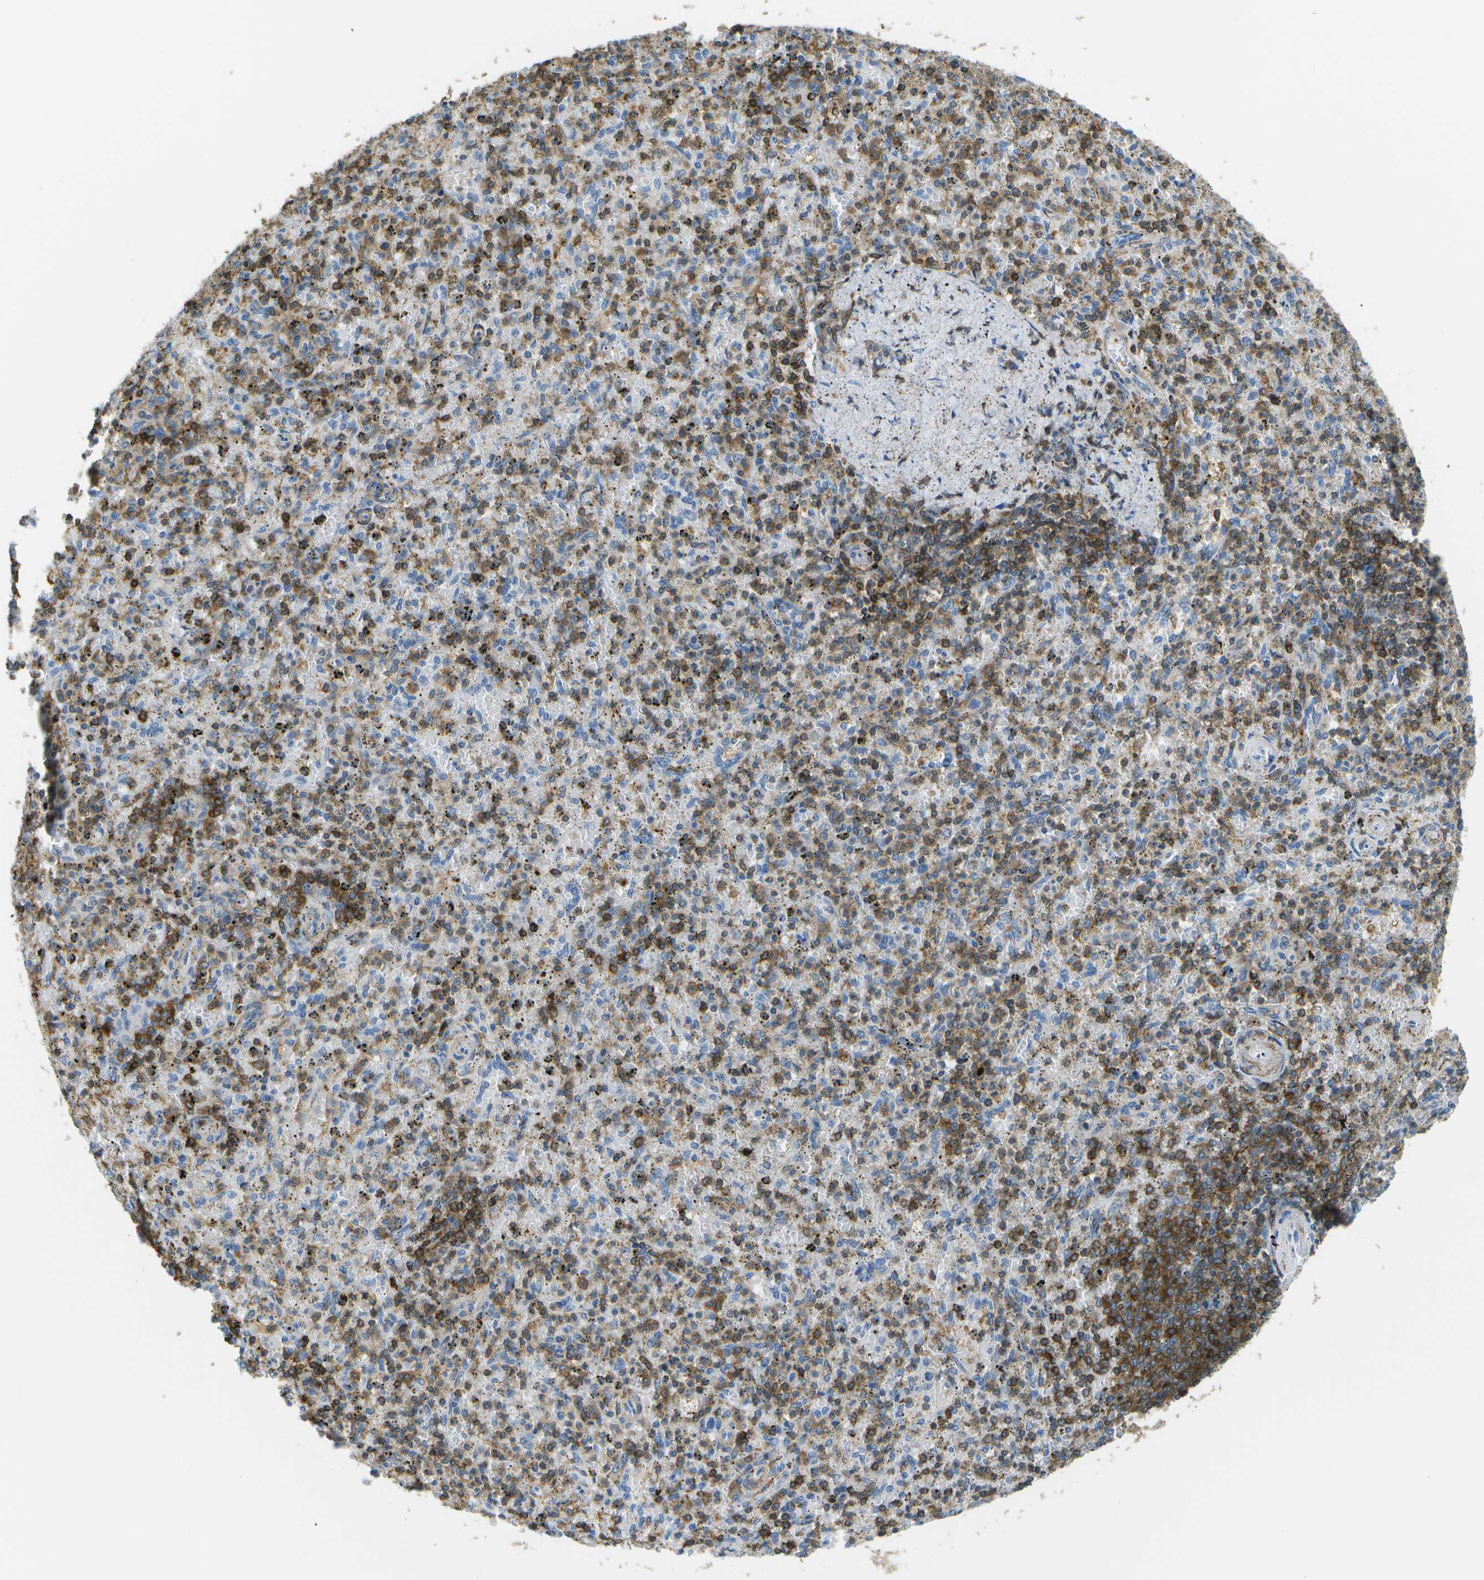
{"staining": {"intensity": "strong", "quantity": "25%-75%", "location": "cytoplasmic/membranous"}, "tissue": "spleen", "cell_type": "Cells in red pulp", "image_type": "normal", "snomed": [{"axis": "morphology", "description": "Normal tissue, NOS"}, {"axis": "topography", "description": "Spleen"}], "caption": "Brown immunohistochemical staining in unremarkable human spleen displays strong cytoplasmic/membranous expression in approximately 25%-75% of cells in red pulp. The protein is shown in brown color, while the nuclei are stained blue.", "gene": "RCSD1", "patient": {"sex": "male", "age": 72}}